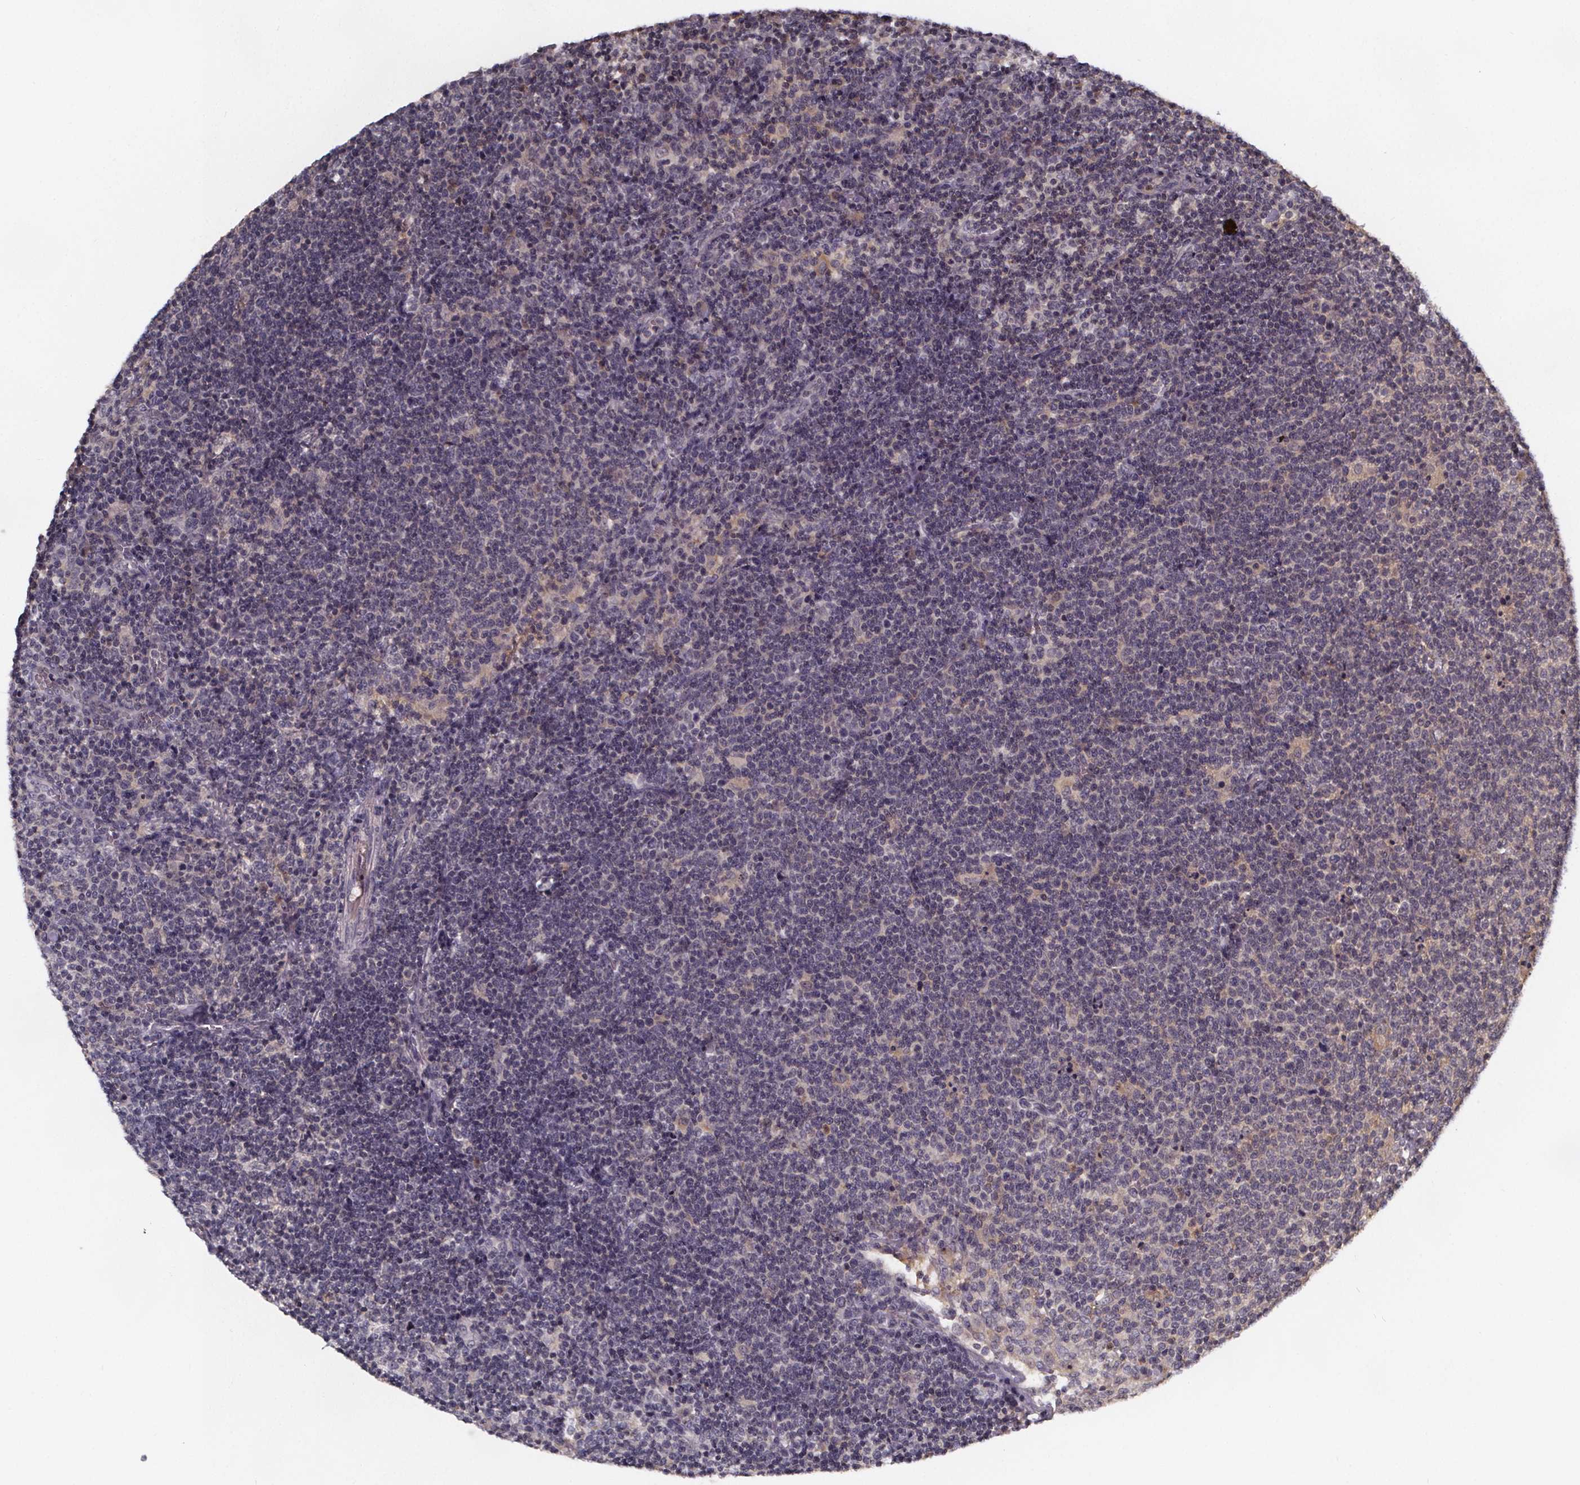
{"staining": {"intensity": "negative", "quantity": "none", "location": "none"}, "tissue": "lymphoma", "cell_type": "Tumor cells", "image_type": "cancer", "snomed": [{"axis": "morphology", "description": "Malignant lymphoma, non-Hodgkin's type, High grade"}, {"axis": "topography", "description": "Lymph node"}], "caption": "High magnification brightfield microscopy of malignant lymphoma, non-Hodgkin's type (high-grade) stained with DAB (3,3'-diaminobenzidine) (brown) and counterstained with hematoxylin (blue): tumor cells show no significant staining.", "gene": "SMIM1", "patient": {"sex": "male", "age": 61}}